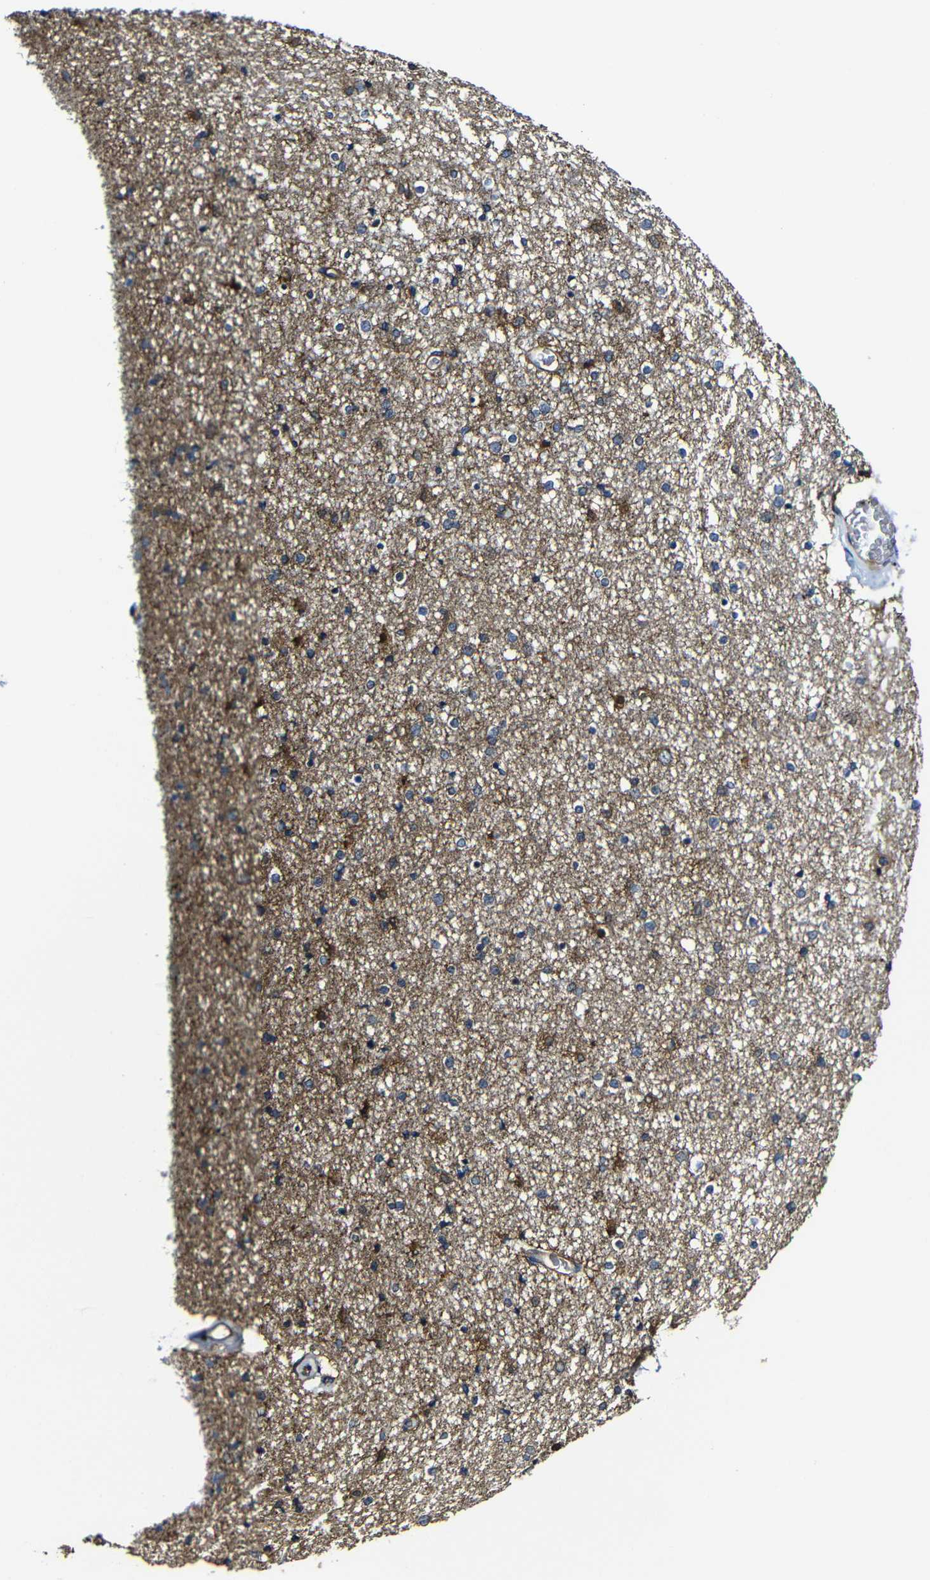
{"staining": {"intensity": "moderate", "quantity": "25%-75%", "location": "cytoplasmic/membranous"}, "tissue": "caudate", "cell_type": "Glial cells", "image_type": "normal", "snomed": [{"axis": "morphology", "description": "Normal tissue, NOS"}, {"axis": "topography", "description": "Lateral ventricle wall"}], "caption": "Unremarkable caudate displays moderate cytoplasmic/membranous expression in approximately 25%-75% of glial cells, visualized by immunohistochemistry.", "gene": "MSN", "patient": {"sex": "female", "age": 54}}